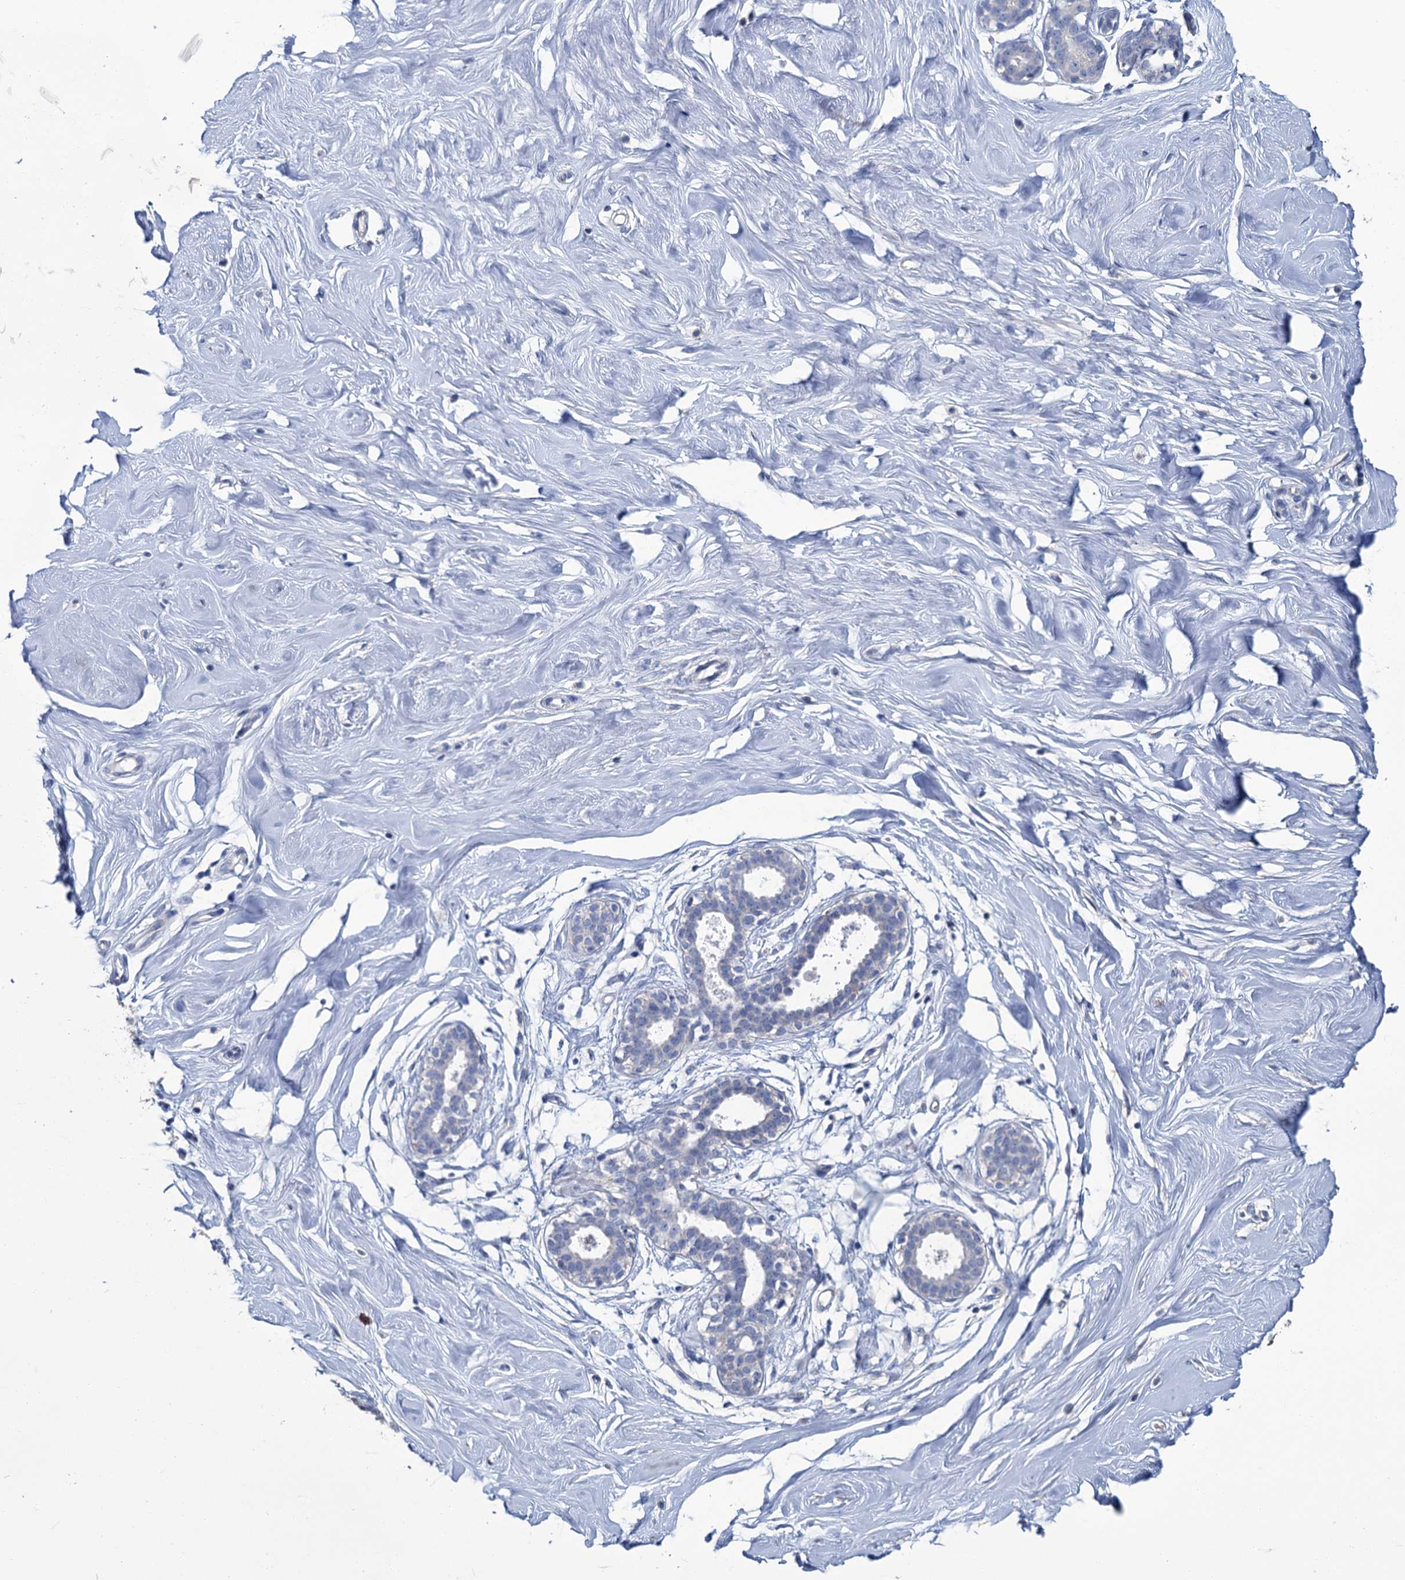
{"staining": {"intensity": "negative", "quantity": "none", "location": "none"}, "tissue": "breast", "cell_type": "Adipocytes", "image_type": "normal", "snomed": [{"axis": "morphology", "description": "Normal tissue, NOS"}, {"axis": "morphology", "description": "Adenoma, NOS"}, {"axis": "topography", "description": "Breast"}], "caption": "Adipocytes show no significant protein staining in unremarkable breast.", "gene": "SNCB", "patient": {"sex": "female", "age": 23}}